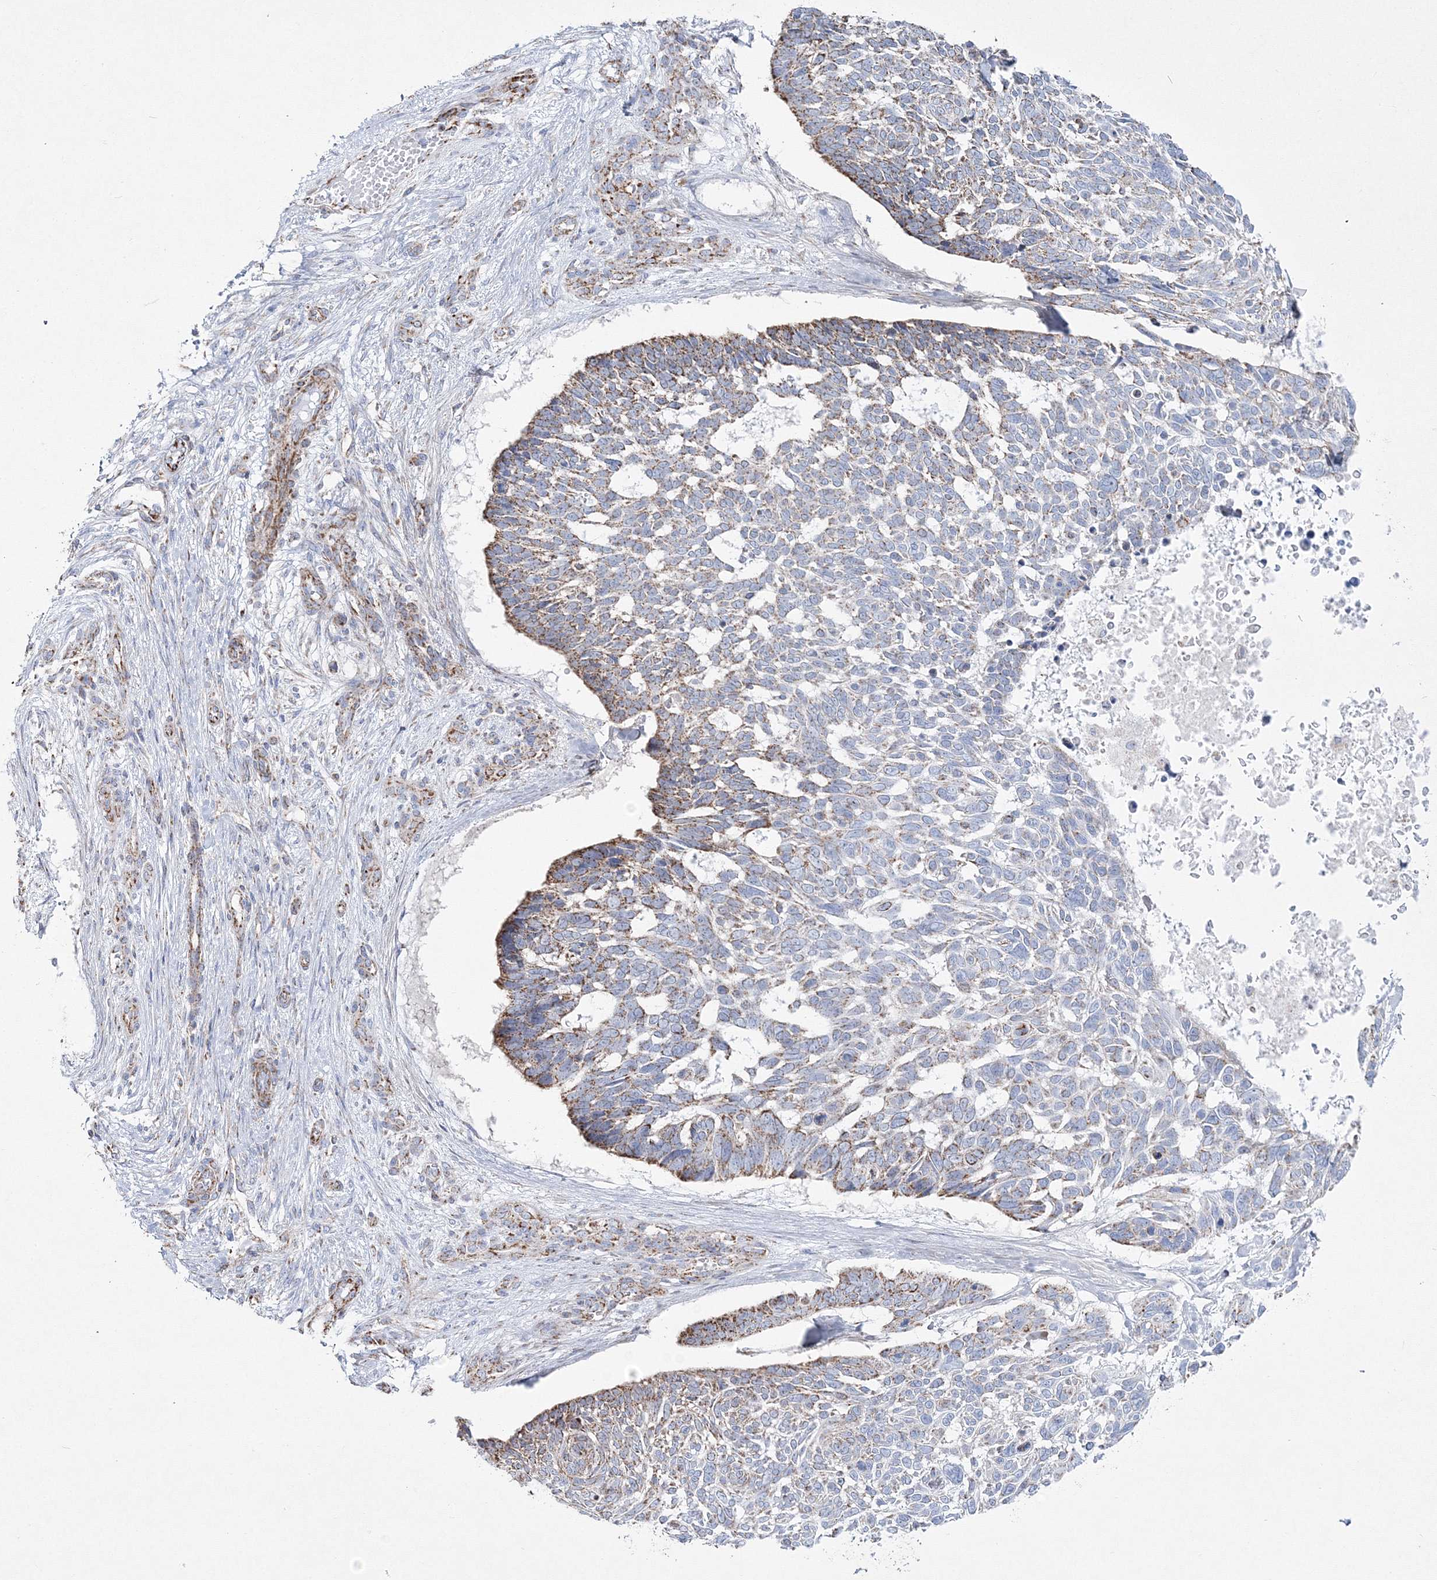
{"staining": {"intensity": "moderate", "quantity": "25%-75%", "location": "cytoplasmic/membranous"}, "tissue": "skin cancer", "cell_type": "Tumor cells", "image_type": "cancer", "snomed": [{"axis": "morphology", "description": "Basal cell carcinoma"}, {"axis": "topography", "description": "Skin"}], "caption": "A medium amount of moderate cytoplasmic/membranous expression is identified in approximately 25%-75% of tumor cells in skin cancer (basal cell carcinoma) tissue.", "gene": "HIBCH", "patient": {"sex": "male", "age": 88}}